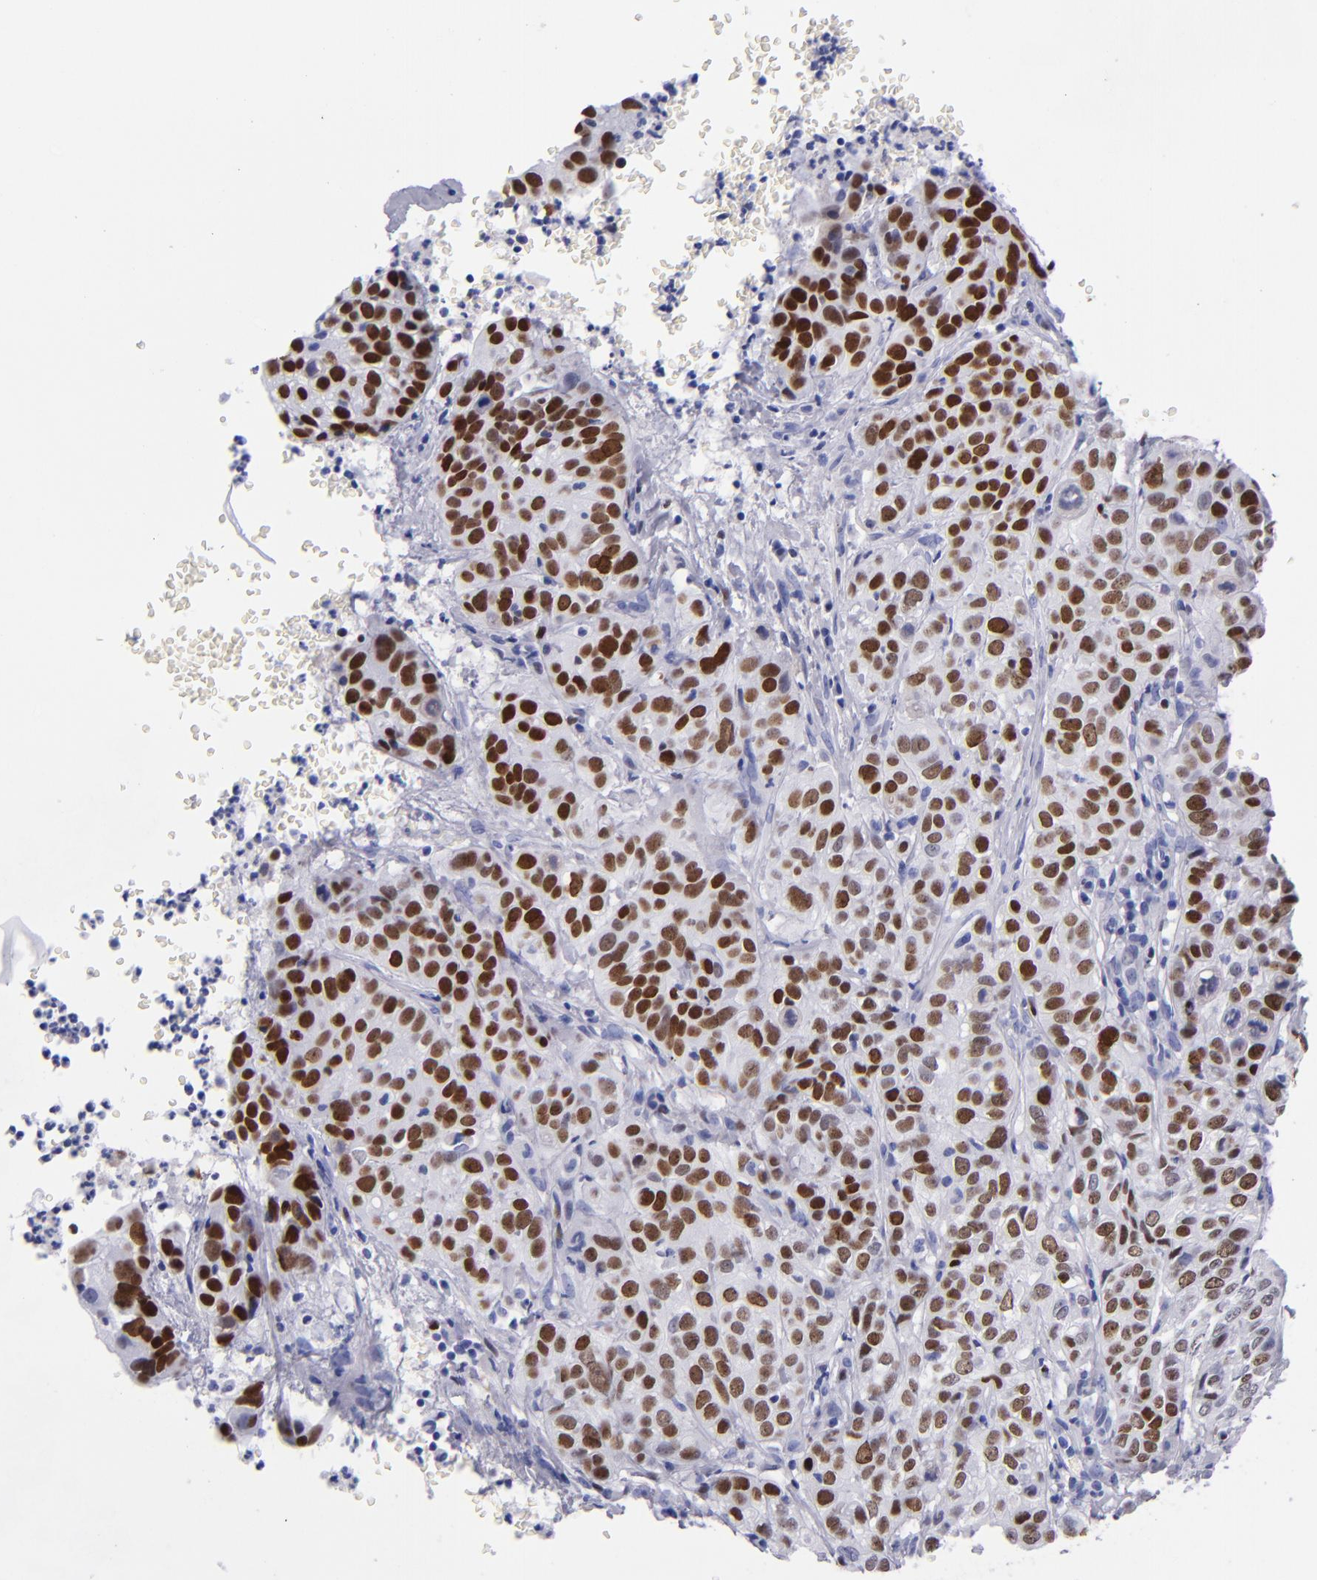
{"staining": {"intensity": "strong", "quantity": ">75%", "location": "nuclear"}, "tissue": "cervical cancer", "cell_type": "Tumor cells", "image_type": "cancer", "snomed": [{"axis": "morphology", "description": "Squamous cell carcinoma, NOS"}, {"axis": "topography", "description": "Cervix"}], "caption": "Strong nuclear protein staining is seen in about >75% of tumor cells in cervical cancer (squamous cell carcinoma).", "gene": "MCM7", "patient": {"sex": "female", "age": 38}}